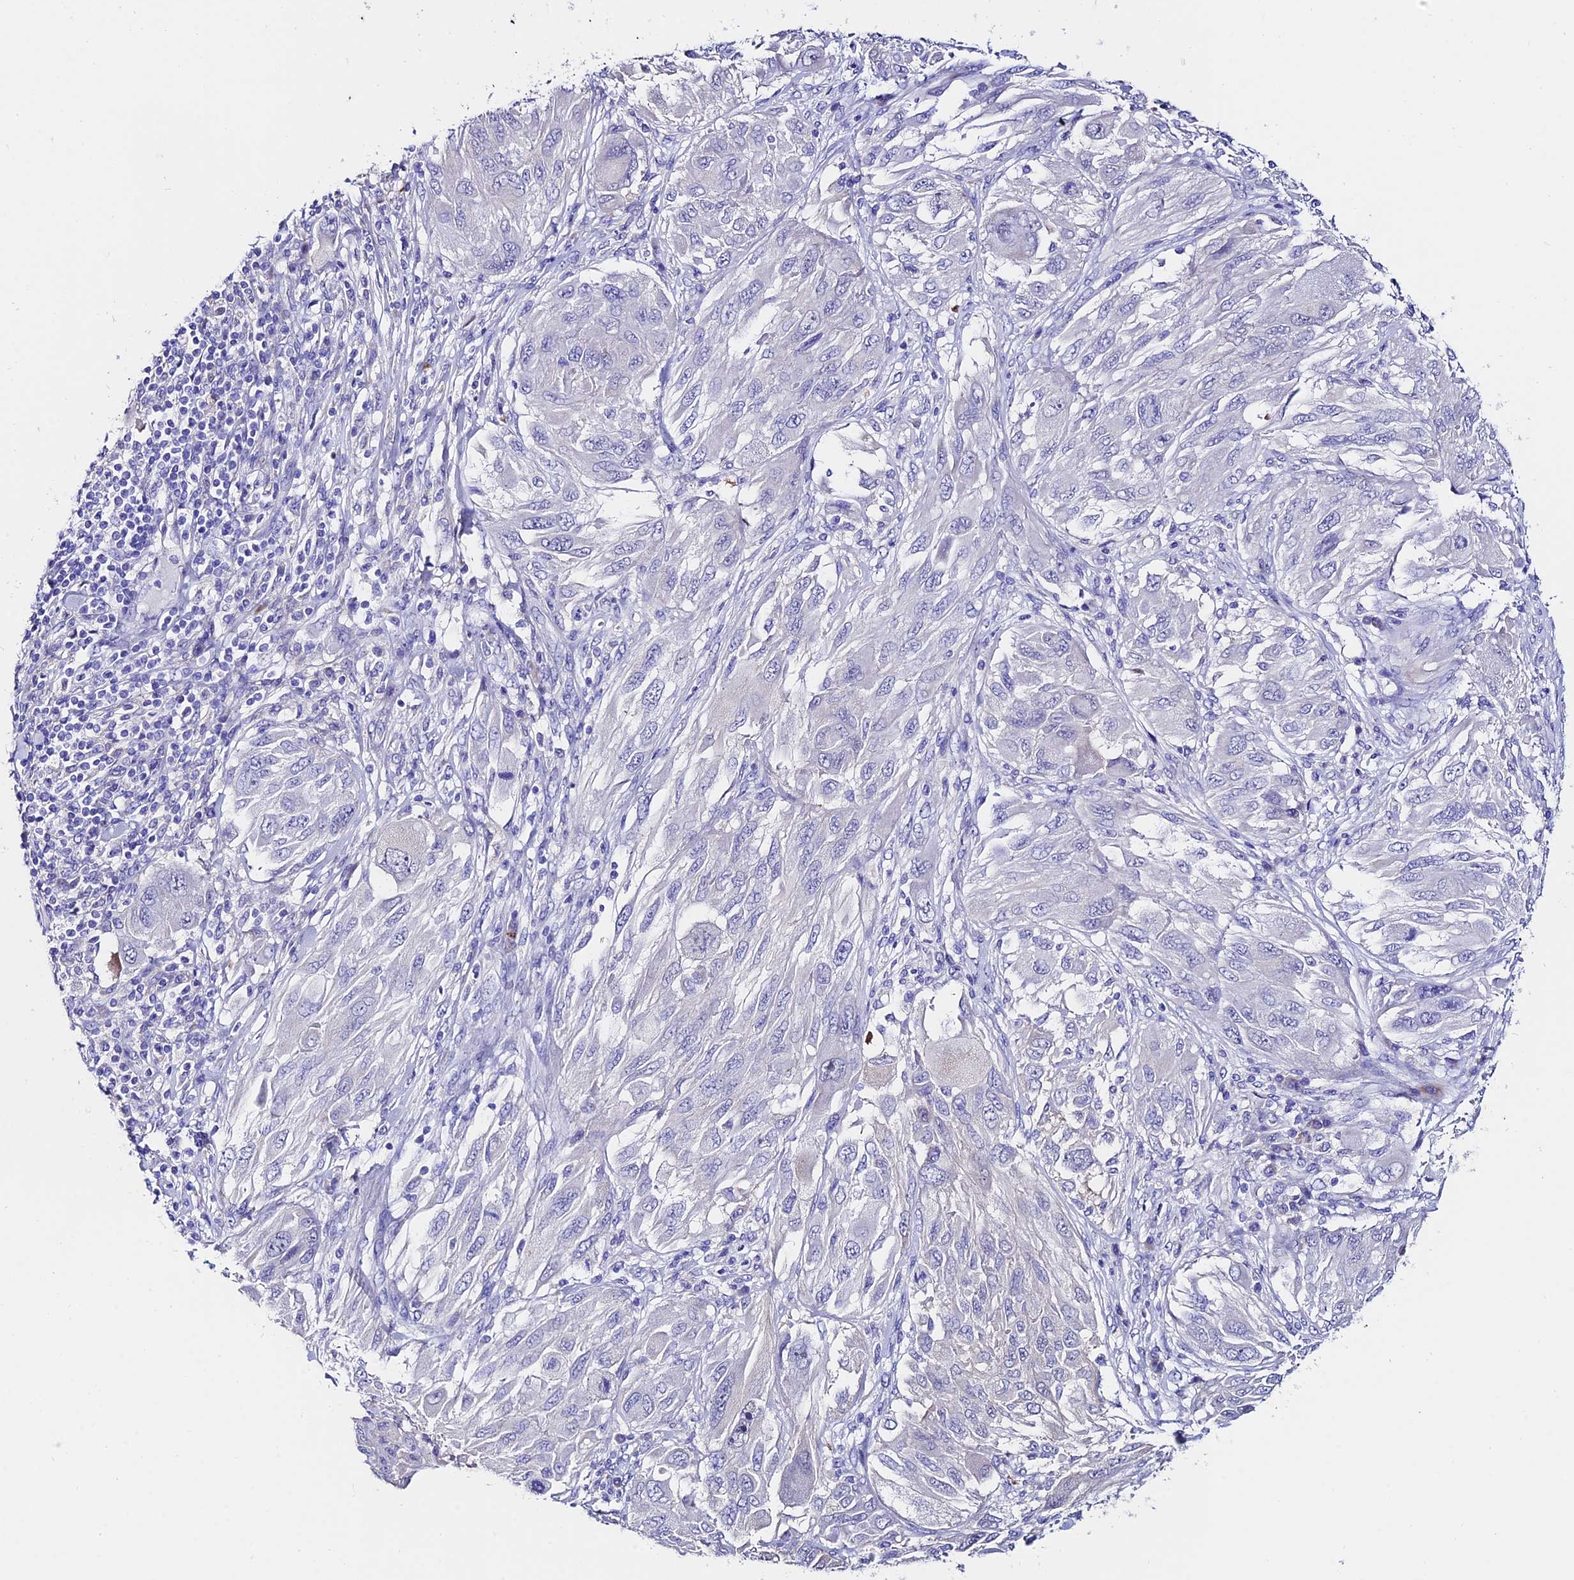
{"staining": {"intensity": "negative", "quantity": "none", "location": "none"}, "tissue": "melanoma", "cell_type": "Tumor cells", "image_type": "cancer", "snomed": [{"axis": "morphology", "description": "Malignant melanoma, NOS"}, {"axis": "topography", "description": "Skin"}], "caption": "This is an immunohistochemistry (IHC) image of human malignant melanoma. There is no positivity in tumor cells.", "gene": "CEP41", "patient": {"sex": "female", "age": 91}}